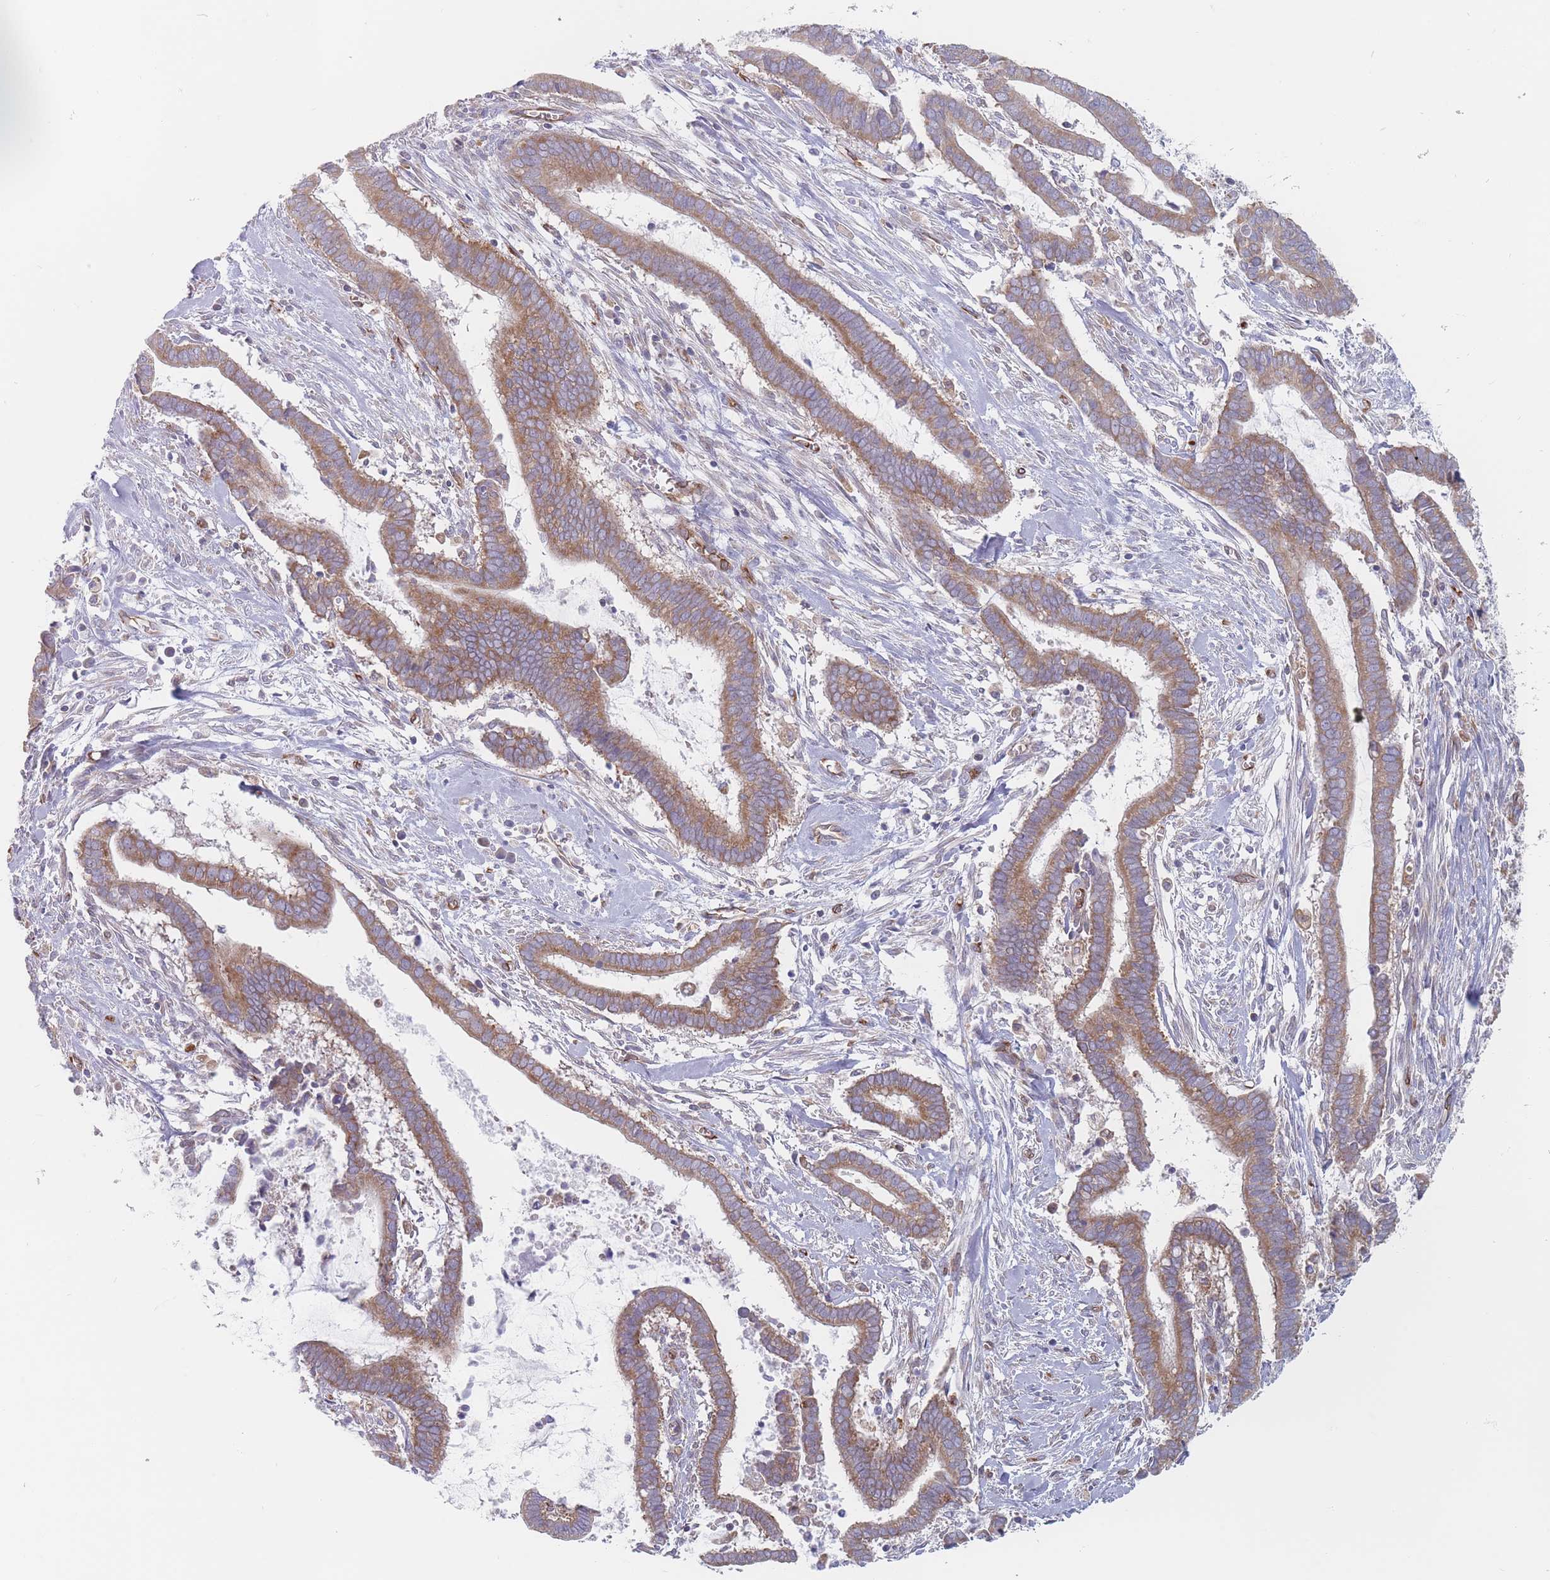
{"staining": {"intensity": "moderate", "quantity": ">75%", "location": "cytoplasmic/membranous"}, "tissue": "cervical cancer", "cell_type": "Tumor cells", "image_type": "cancer", "snomed": [{"axis": "morphology", "description": "Adenocarcinoma, NOS"}, {"axis": "topography", "description": "Cervix"}], "caption": "Cervical adenocarcinoma stained for a protein (brown) exhibits moderate cytoplasmic/membranous positive staining in approximately >75% of tumor cells.", "gene": "MAP1S", "patient": {"sex": "female", "age": 44}}